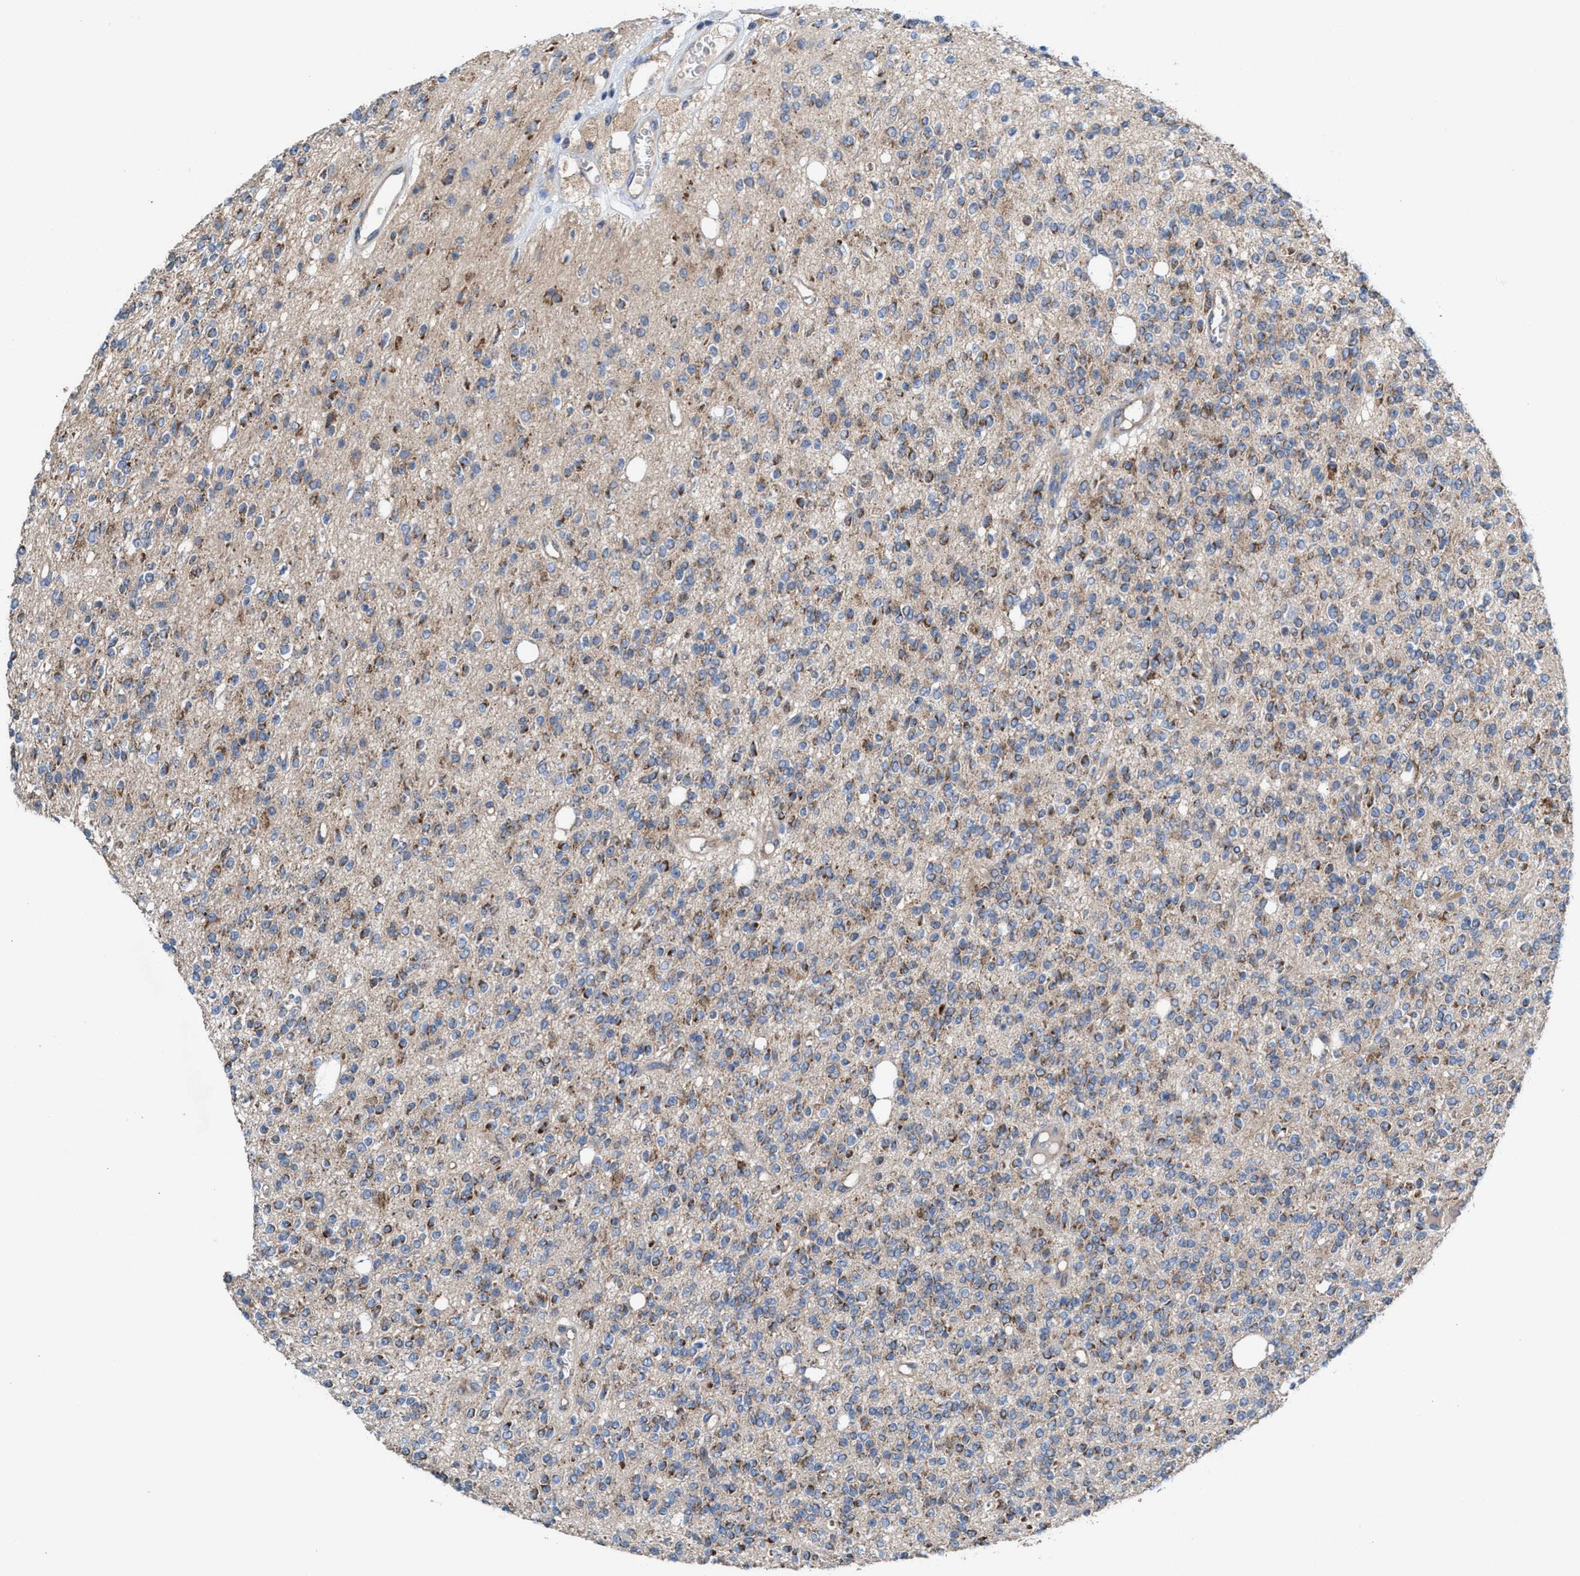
{"staining": {"intensity": "weak", "quantity": "25%-75%", "location": "cytoplasmic/membranous"}, "tissue": "glioma", "cell_type": "Tumor cells", "image_type": "cancer", "snomed": [{"axis": "morphology", "description": "Glioma, malignant, High grade"}, {"axis": "topography", "description": "Brain"}], "caption": "Glioma stained for a protein (brown) demonstrates weak cytoplasmic/membranous positive staining in approximately 25%-75% of tumor cells.", "gene": "MRM1", "patient": {"sex": "male", "age": 34}}